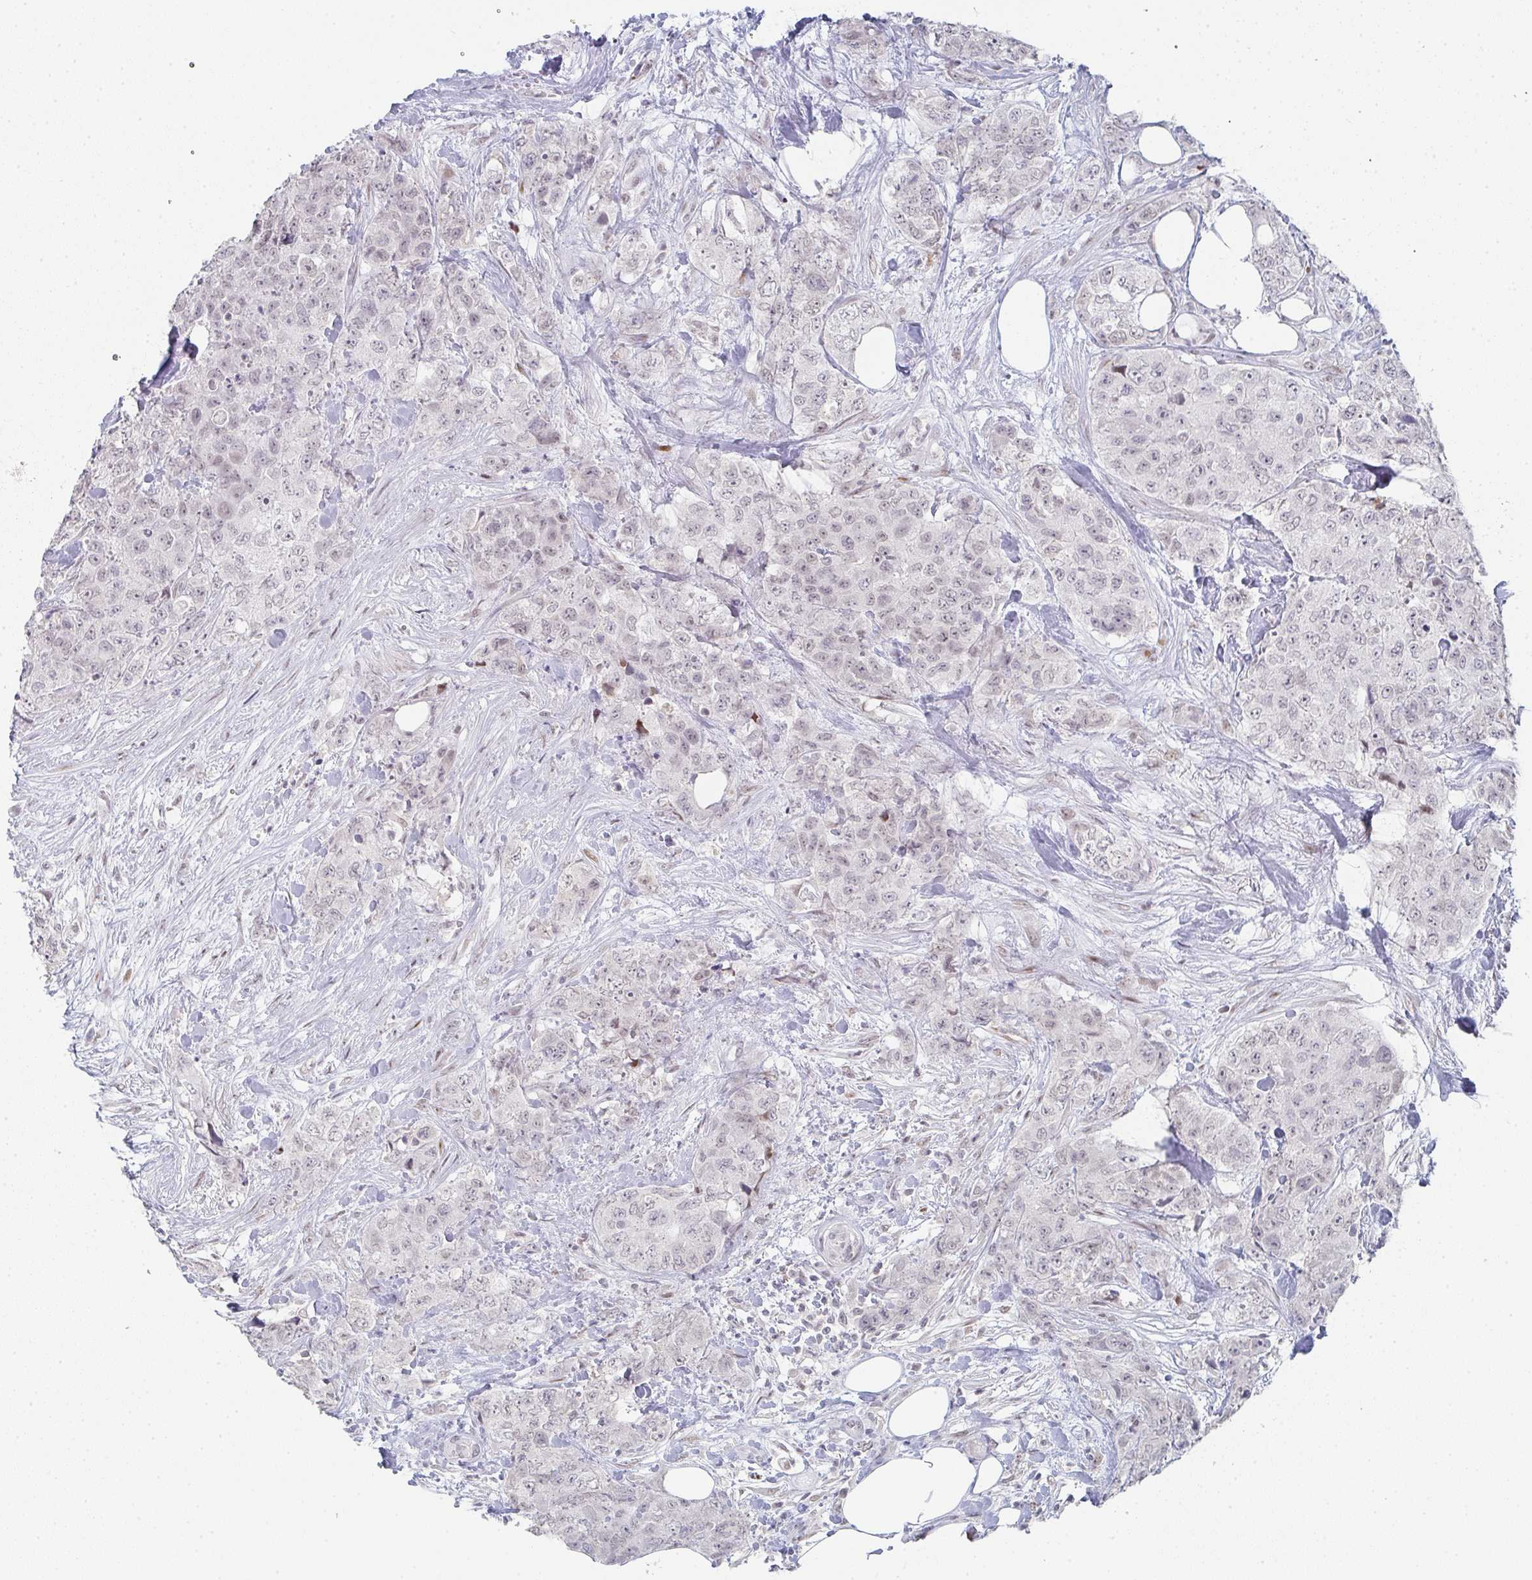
{"staining": {"intensity": "weak", "quantity": "<25%", "location": "nuclear"}, "tissue": "urothelial cancer", "cell_type": "Tumor cells", "image_type": "cancer", "snomed": [{"axis": "morphology", "description": "Urothelial carcinoma, High grade"}, {"axis": "topography", "description": "Urinary bladder"}], "caption": "High magnification brightfield microscopy of urothelial cancer stained with DAB (brown) and counterstained with hematoxylin (blue): tumor cells show no significant staining.", "gene": "LIN54", "patient": {"sex": "female", "age": 78}}